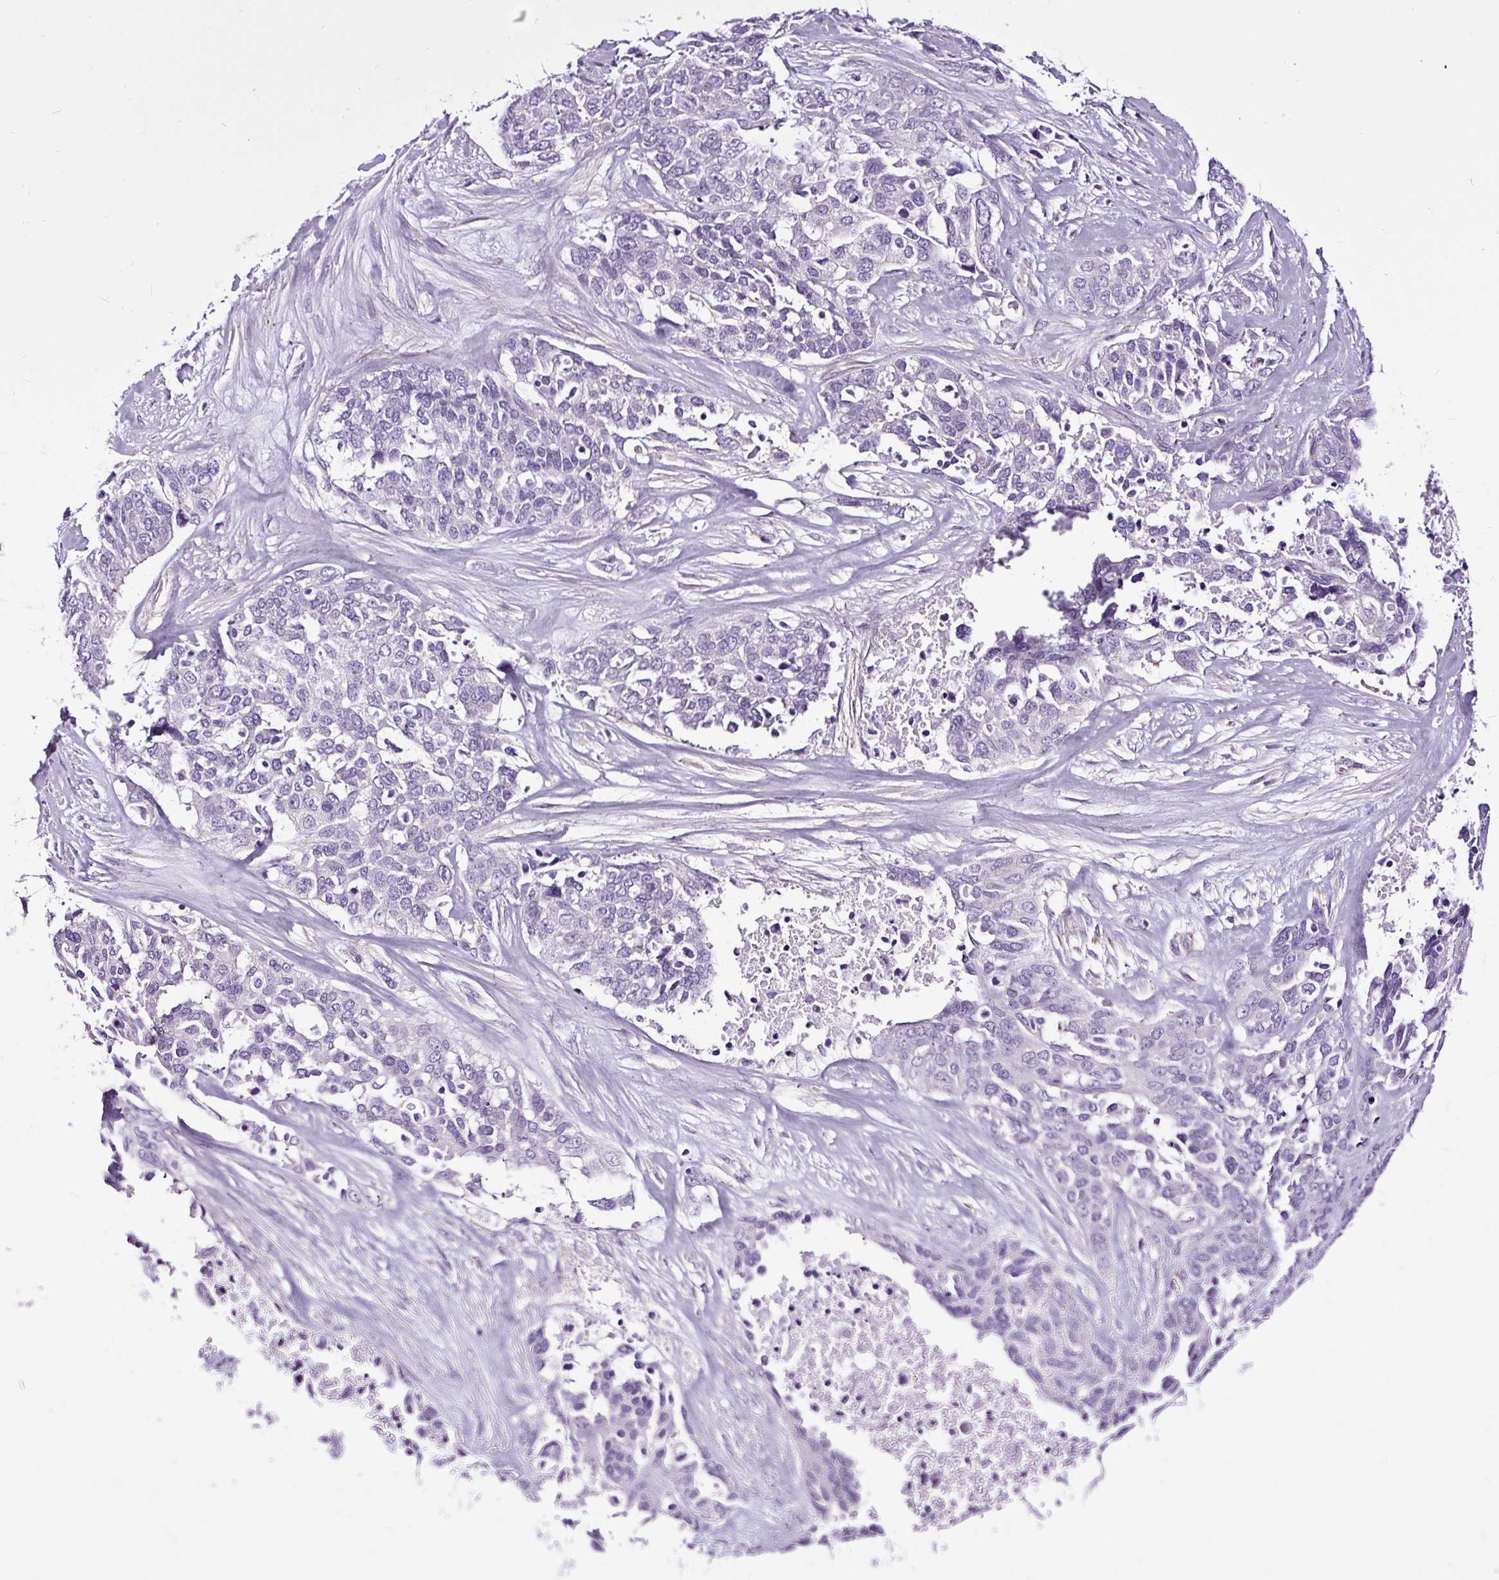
{"staining": {"intensity": "negative", "quantity": "none", "location": "none"}, "tissue": "ovarian cancer", "cell_type": "Tumor cells", "image_type": "cancer", "snomed": [{"axis": "morphology", "description": "Cystadenocarcinoma, serous, NOS"}, {"axis": "topography", "description": "Ovary"}], "caption": "Ovarian cancer (serous cystadenocarcinoma) was stained to show a protein in brown. There is no significant staining in tumor cells. The staining was performed using DAB to visualize the protein expression in brown, while the nuclei were stained in blue with hematoxylin (Magnification: 20x).", "gene": "SLC7A8", "patient": {"sex": "female", "age": 44}}